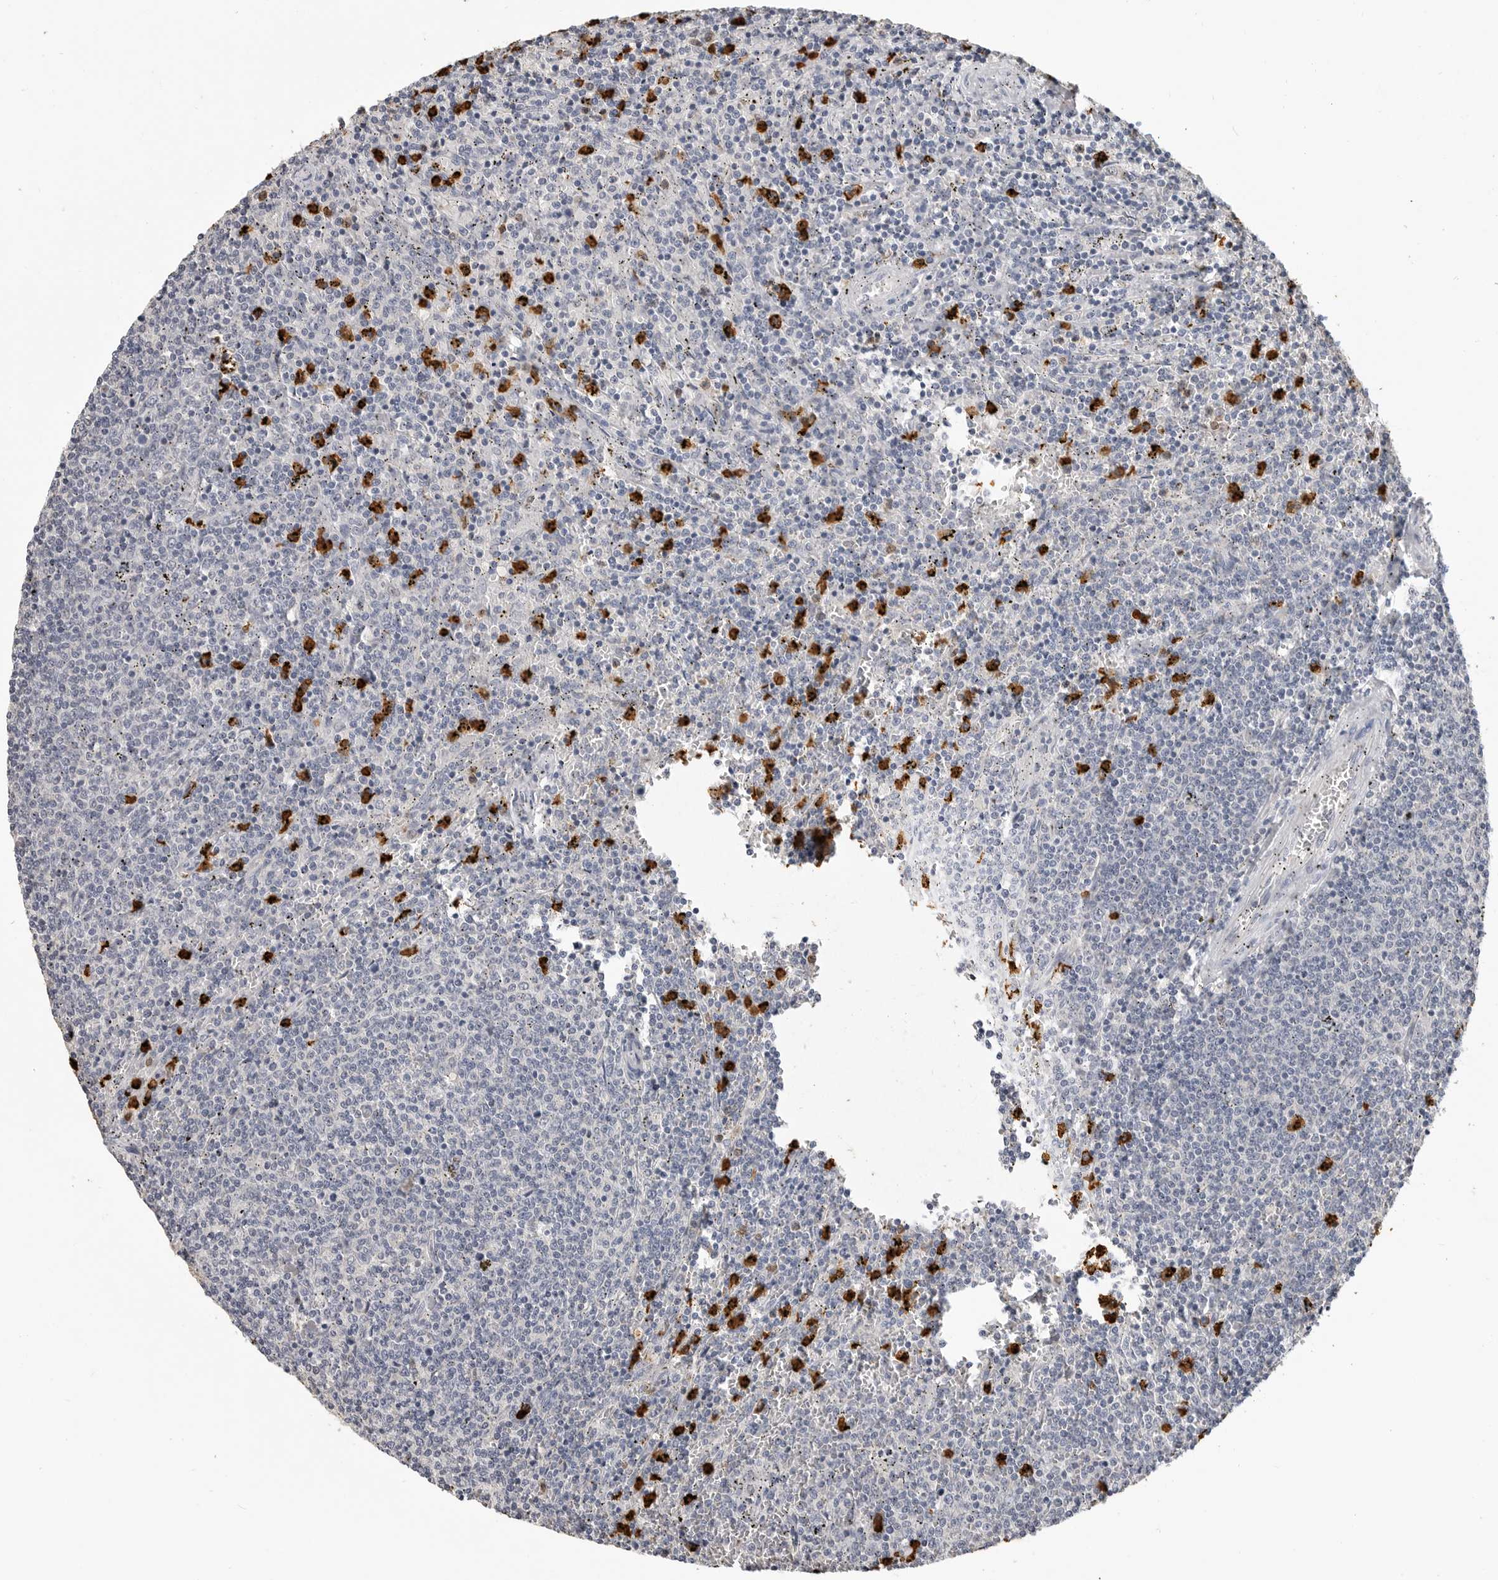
{"staining": {"intensity": "negative", "quantity": "none", "location": "none"}, "tissue": "lymphoma", "cell_type": "Tumor cells", "image_type": "cancer", "snomed": [{"axis": "morphology", "description": "Malignant lymphoma, non-Hodgkin's type, Low grade"}, {"axis": "topography", "description": "Spleen"}], "caption": "Malignant lymphoma, non-Hodgkin's type (low-grade) stained for a protein using immunohistochemistry (IHC) displays no positivity tumor cells.", "gene": "LTBR", "patient": {"sex": "female", "age": 50}}